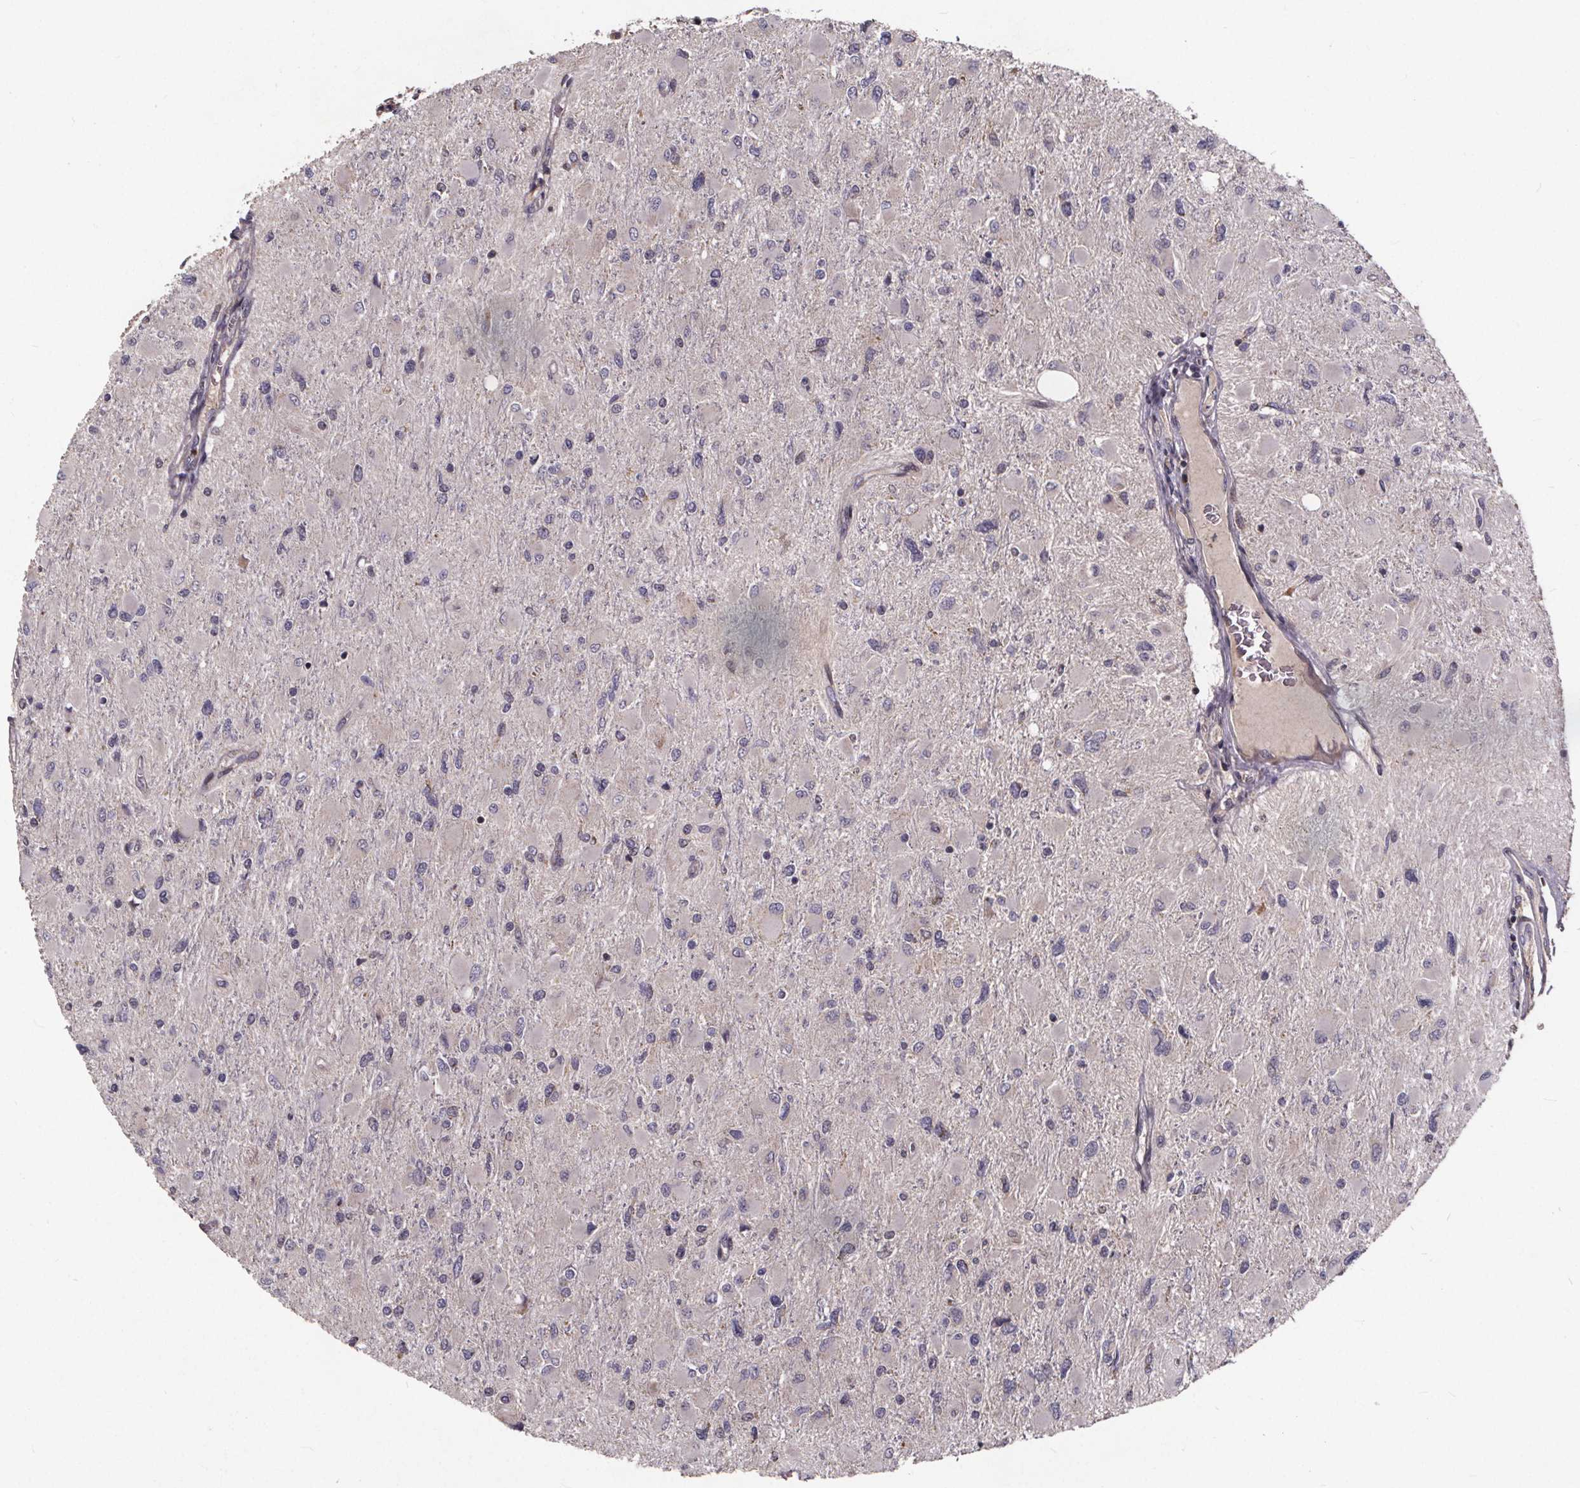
{"staining": {"intensity": "negative", "quantity": "none", "location": "none"}, "tissue": "glioma", "cell_type": "Tumor cells", "image_type": "cancer", "snomed": [{"axis": "morphology", "description": "Glioma, malignant, High grade"}, {"axis": "topography", "description": "Cerebral cortex"}], "caption": "Image shows no significant protein expression in tumor cells of glioma. (Immunohistochemistry (ihc), brightfield microscopy, high magnification).", "gene": "YME1L1", "patient": {"sex": "female", "age": 36}}